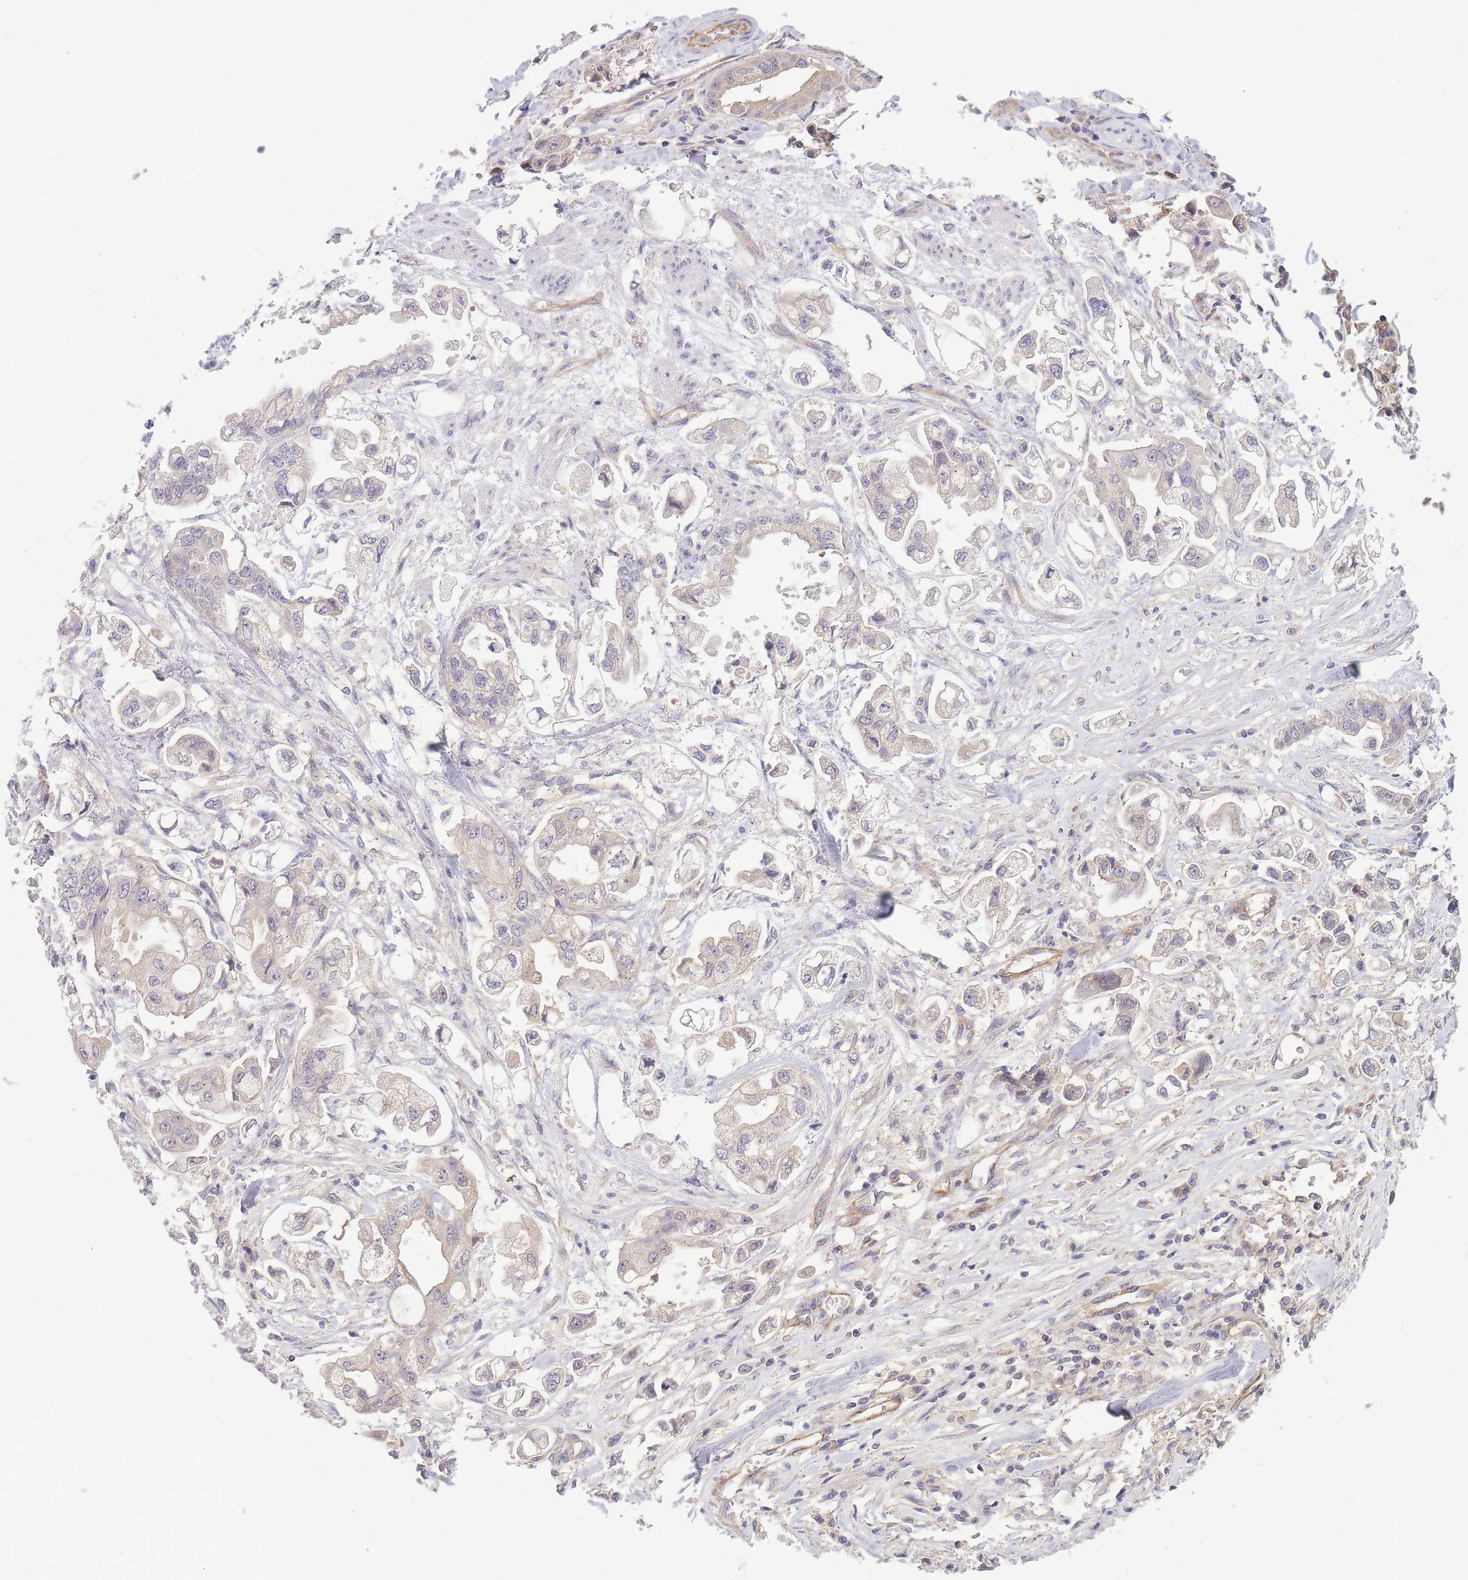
{"staining": {"intensity": "weak", "quantity": "<25%", "location": "cytoplasmic/membranous"}, "tissue": "stomach cancer", "cell_type": "Tumor cells", "image_type": "cancer", "snomed": [{"axis": "morphology", "description": "Adenocarcinoma, NOS"}, {"axis": "topography", "description": "Stomach"}], "caption": "Tumor cells are negative for brown protein staining in stomach adenocarcinoma.", "gene": "NDUFAF5", "patient": {"sex": "male", "age": 62}}